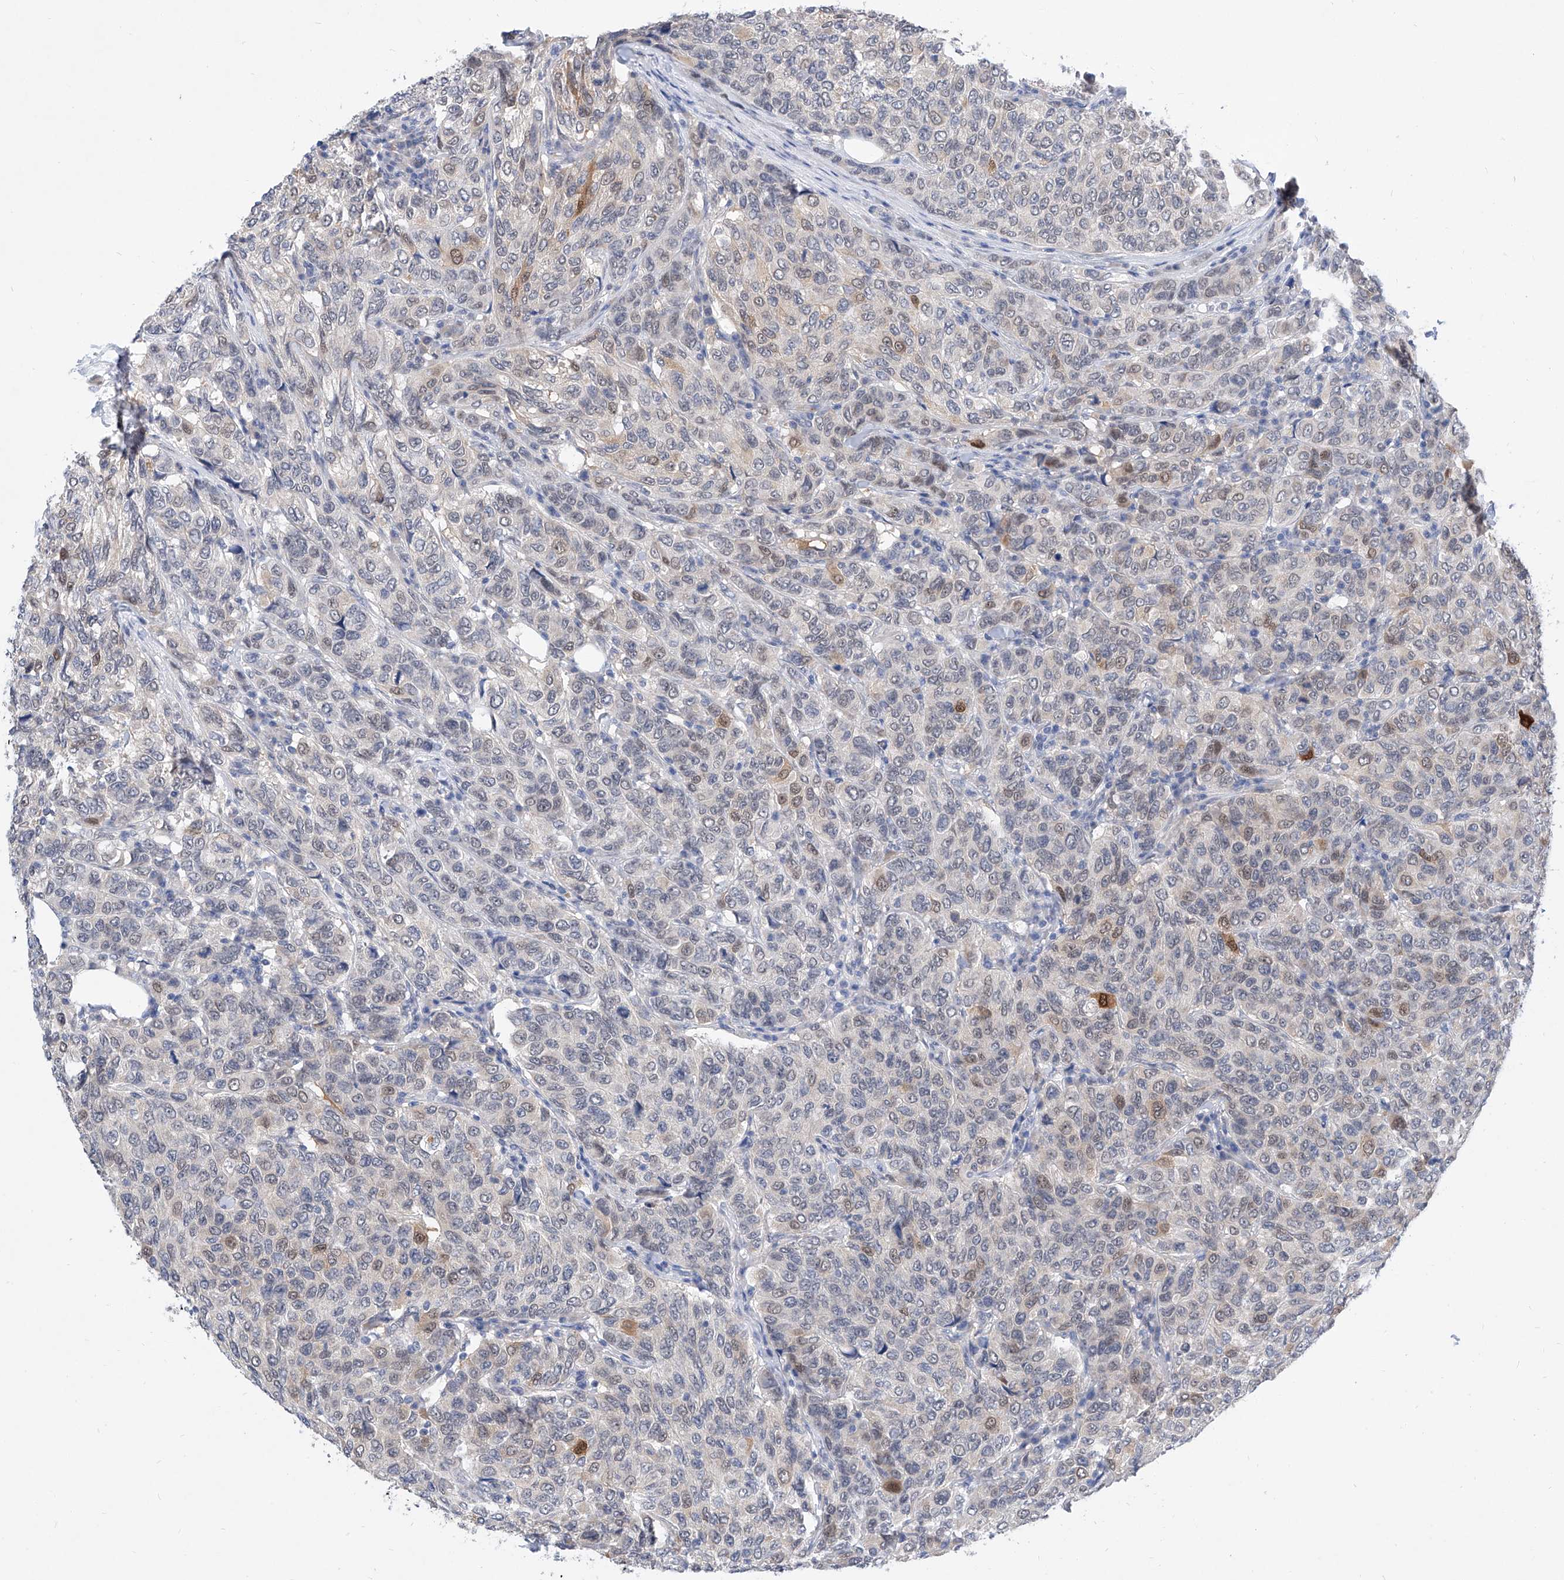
{"staining": {"intensity": "moderate", "quantity": "<25%", "location": "cytoplasmic/membranous,nuclear"}, "tissue": "breast cancer", "cell_type": "Tumor cells", "image_type": "cancer", "snomed": [{"axis": "morphology", "description": "Duct carcinoma"}, {"axis": "topography", "description": "Breast"}], "caption": "IHC (DAB (3,3'-diaminobenzidine)) staining of human breast cancer demonstrates moderate cytoplasmic/membranous and nuclear protein expression in about <25% of tumor cells. (Stains: DAB in brown, nuclei in blue, Microscopy: brightfield microscopy at high magnification).", "gene": "BPTF", "patient": {"sex": "female", "age": 55}}